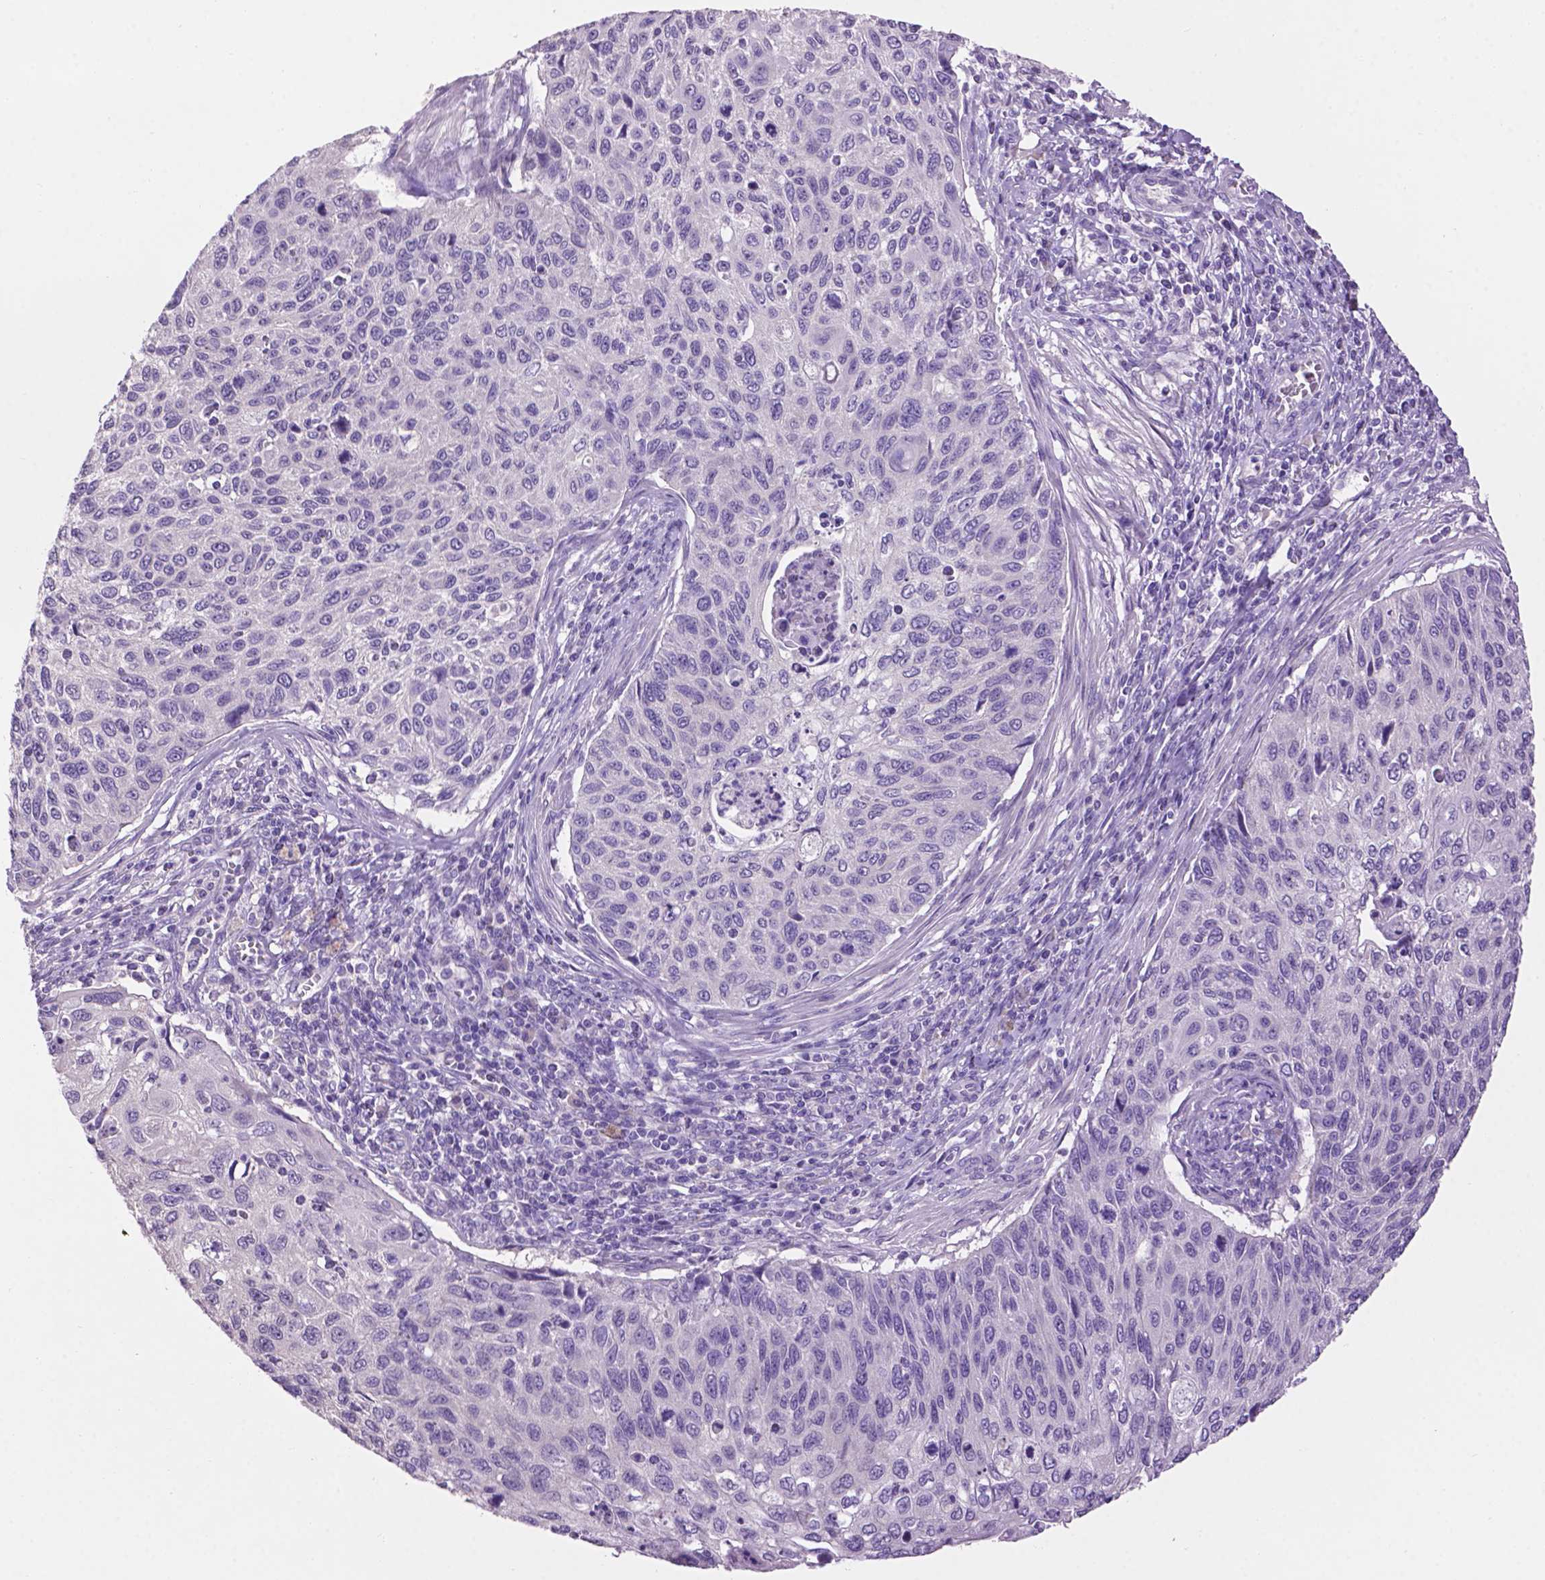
{"staining": {"intensity": "negative", "quantity": "none", "location": "none"}, "tissue": "cervical cancer", "cell_type": "Tumor cells", "image_type": "cancer", "snomed": [{"axis": "morphology", "description": "Squamous cell carcinoma, NOS"}, {"axis": "topography", "description": "Cervix"}], "caption": "High magnification brightfield microscopy of squamous cell carcinoma (cervical) stained with DAB (brown) and counterstained with hematoxylin (blue): tumor cells show no significant expression.", "gene": "CRYBA4", "patient": {"sex": "female", "age": 70}}